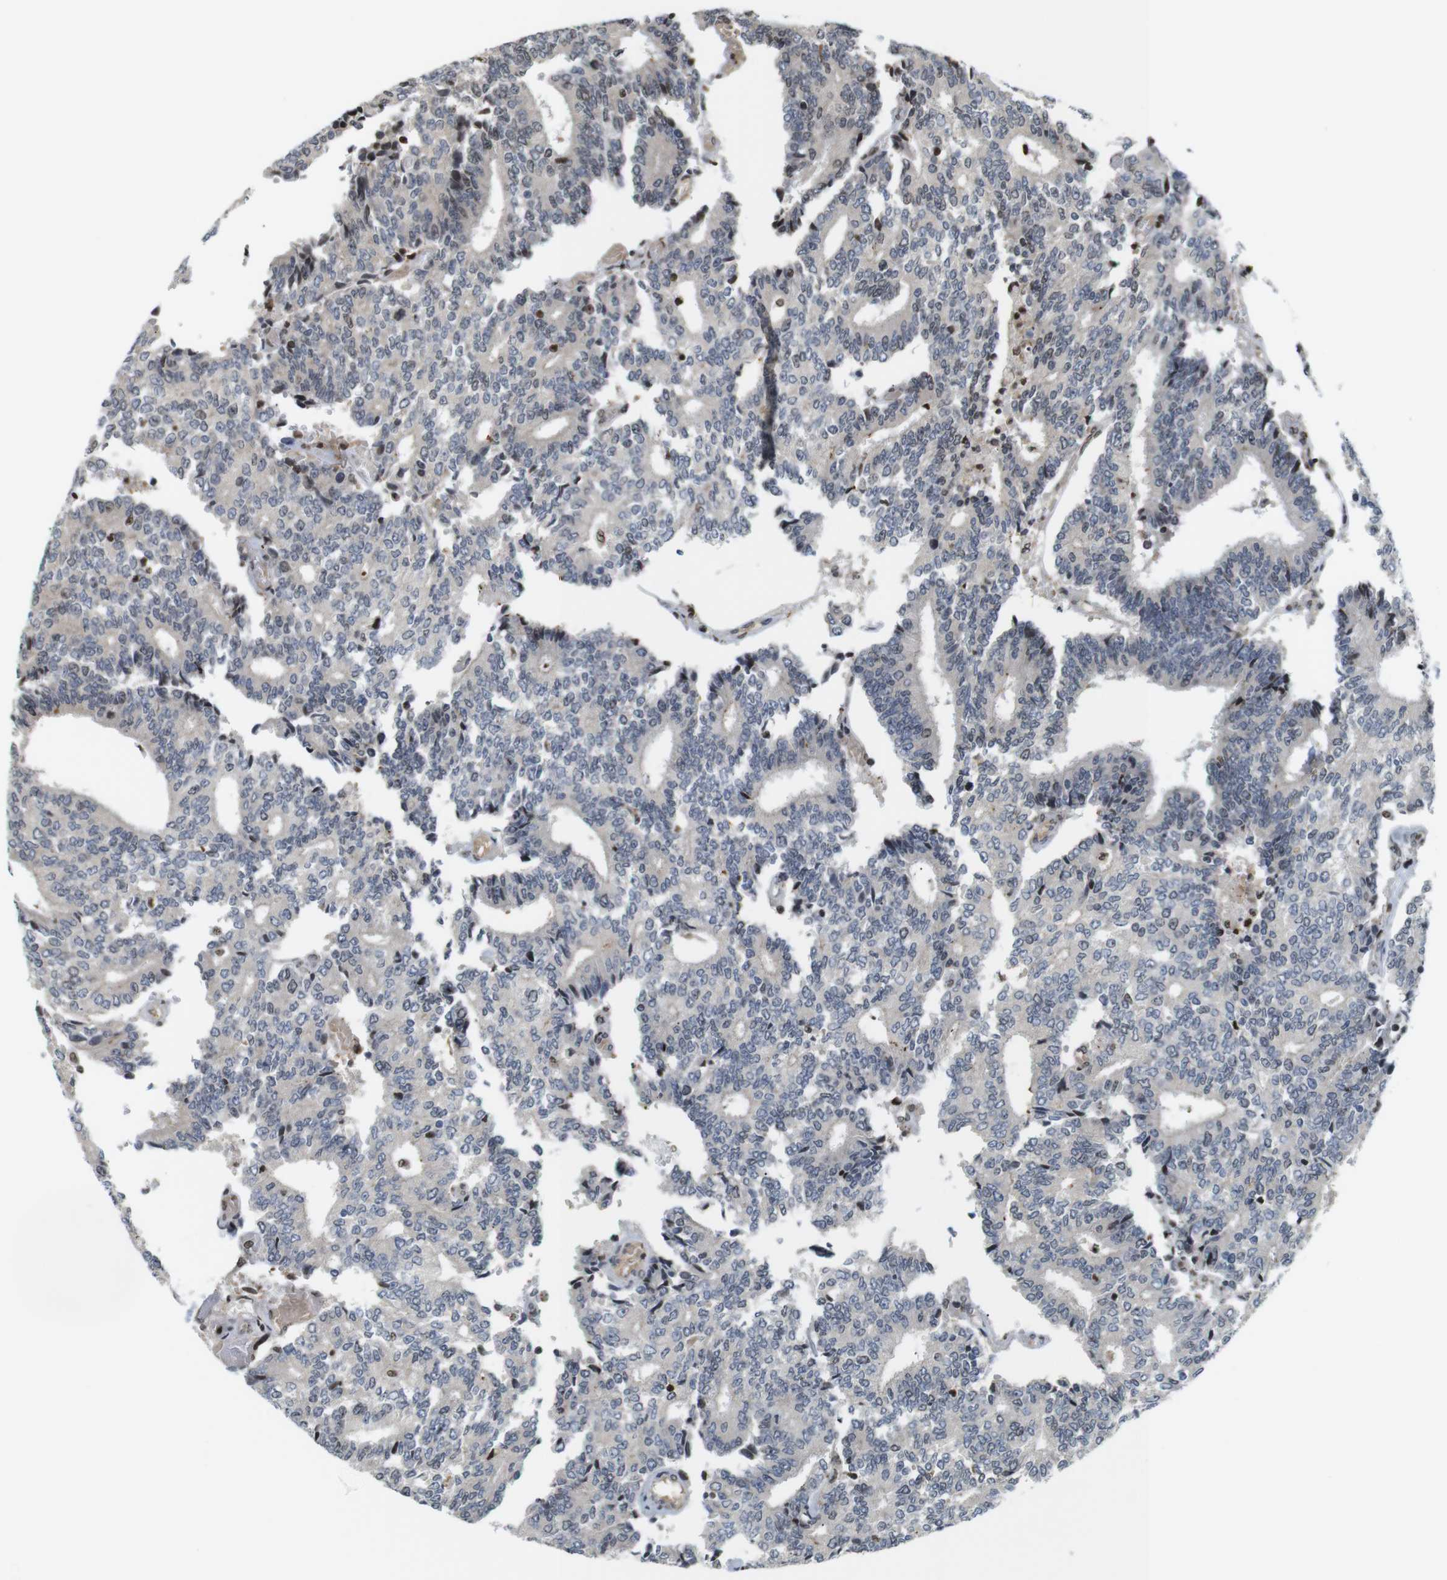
{"staining": {"intensity": "negative", "quantity": "none", "location": "none"}, "tissue": "prostate cancer", "cell_type": "Tumor cells", "image_type": "cancer", "snomed": [{"axis": "morphology", "description": "Adenocarcinoma, High grade"}, {"axis": "topography", "description": "Prostate"}], "caption": "Prostate cancer was stained to show a protein in brown. There is no significant positivity in tumor cells. (Immunohistochemistry (ihc), brightfield microscopy, high magnification).", "gene": "MBD1", "patient": {"sex": "male", "age": 55}}